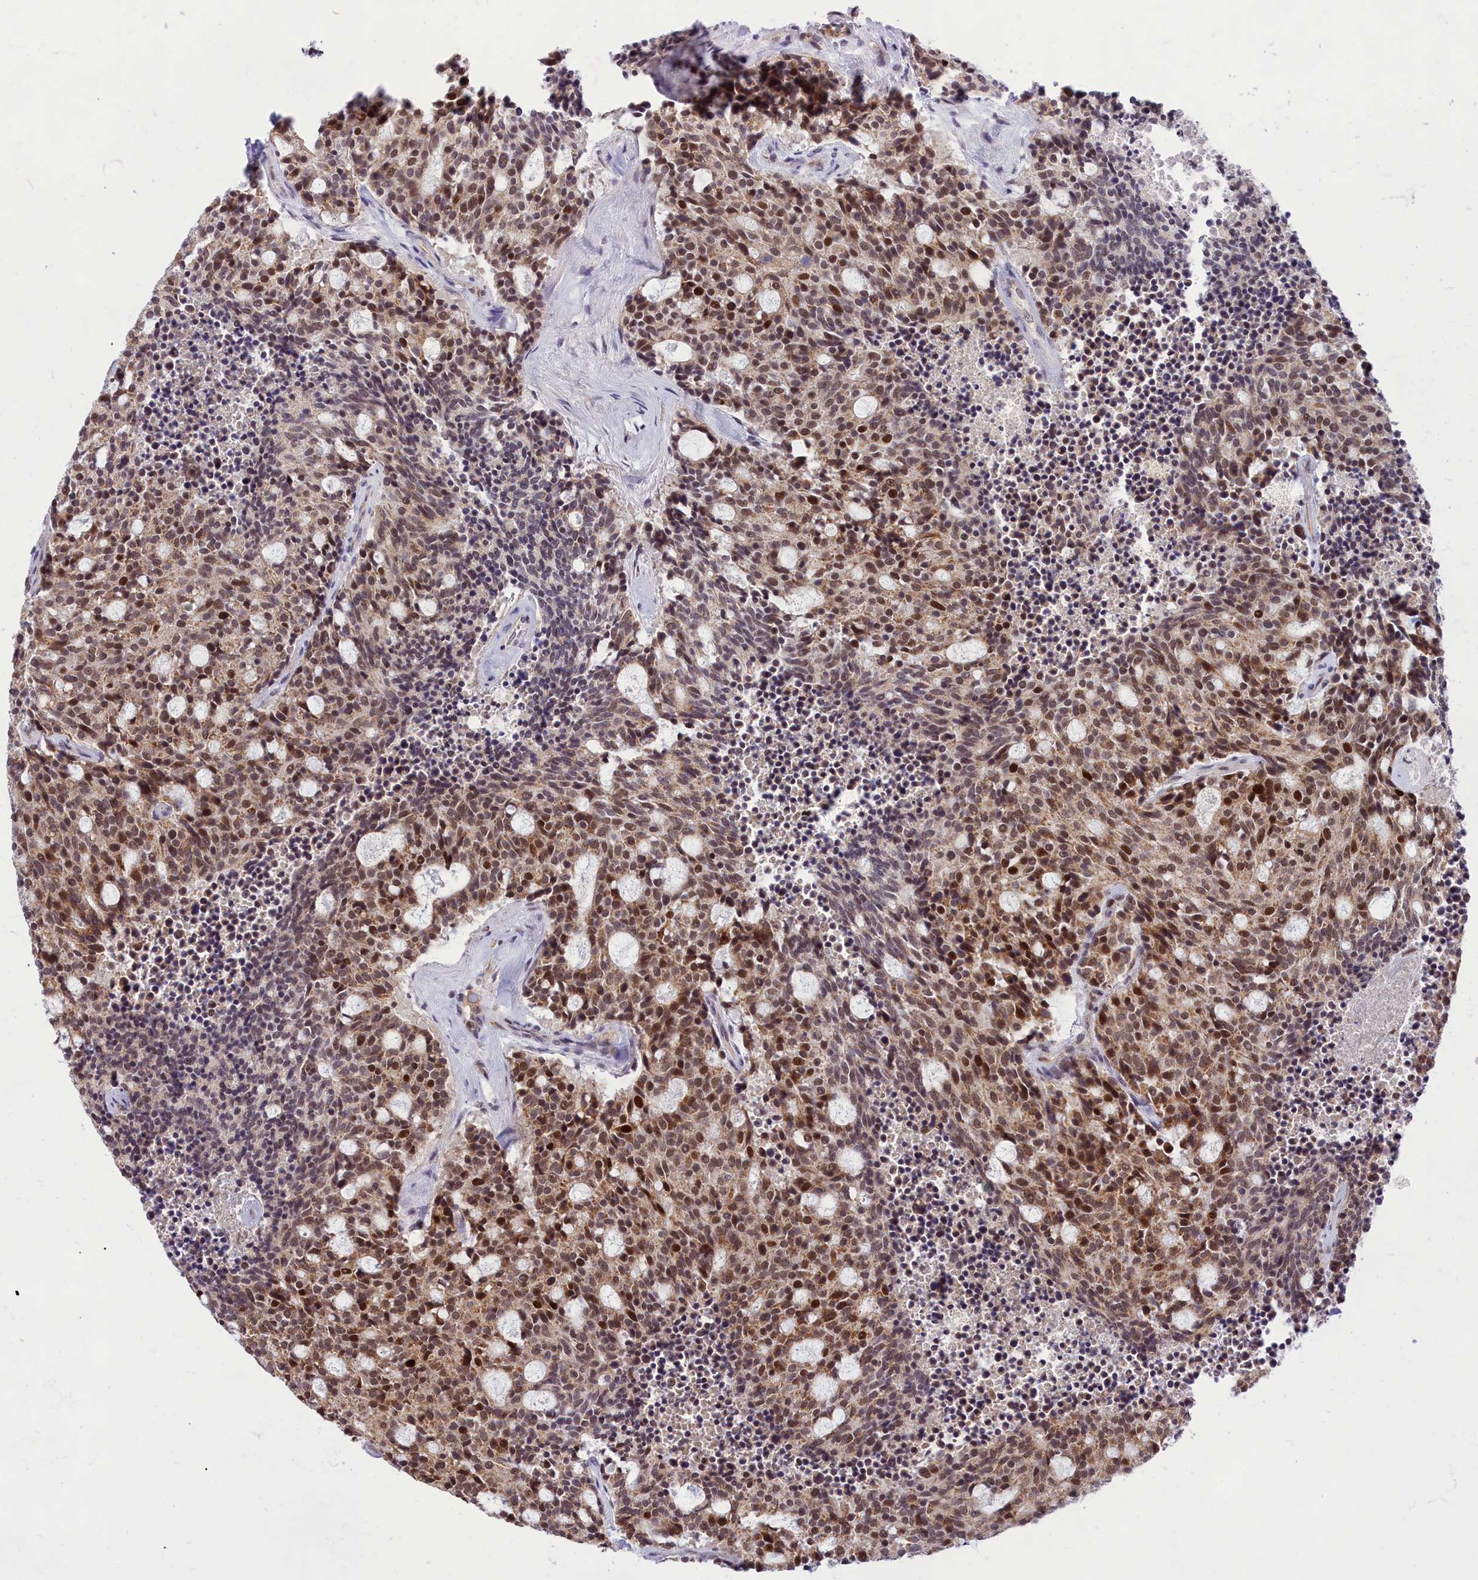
{"staining": {"intensity": "moderate", "quantity": ">75%", "location": "nuclear"}, "tissue": "carcinoid", "cell_type": "Tumor cells", "image_type": "cancer", "snomed": [{"axis": "morphology", "description": "Carcinoid, malignant, NOS"}, {"axis": "topography", "description": "Pancreas"}], "caption": "Tumor cells show moderate nuclear staining in approximately >75% of cells in carcinoid.", "gene": "EARS2", "patient": {"sex": "female", "age": 54}}